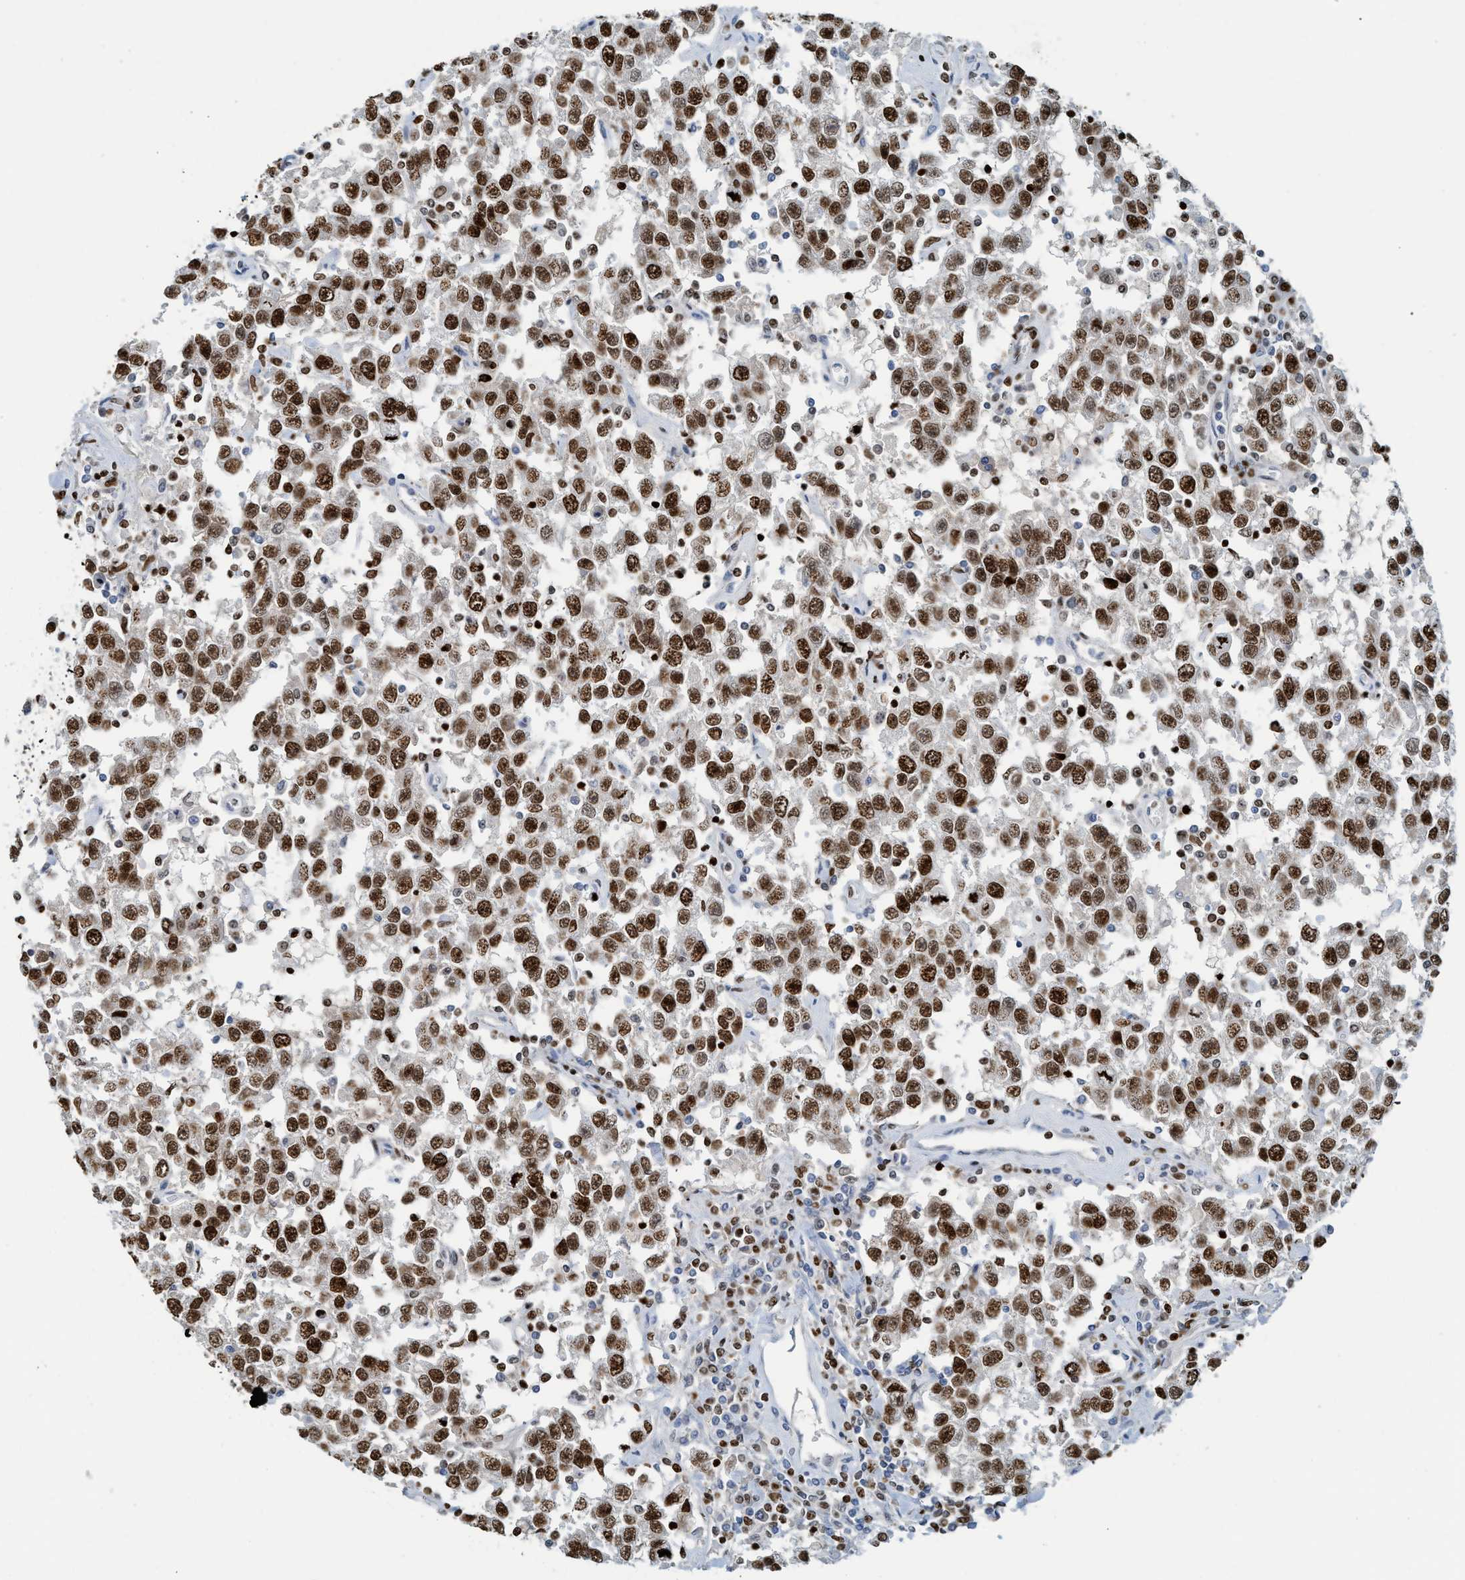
{"staining": {"intensity": "strong", "quantity": ">75%", "location": "nuclear"}, "tissue": "testis cancer", "cell_type": "Tumor cells", "image_type": "cancer", "snomed": [{"axis": "morphology", "description": "Seminoma, NOS"}, {"axis": "topography", "description": "Testis"}], "caption": "IHC (DAB) staining of human testis cancer exhibits strong nuclear protein positivity in approximately >75% of tumor cells.", "gene": "SH3D19", "patient": {"sex": "male", "age": 41}}